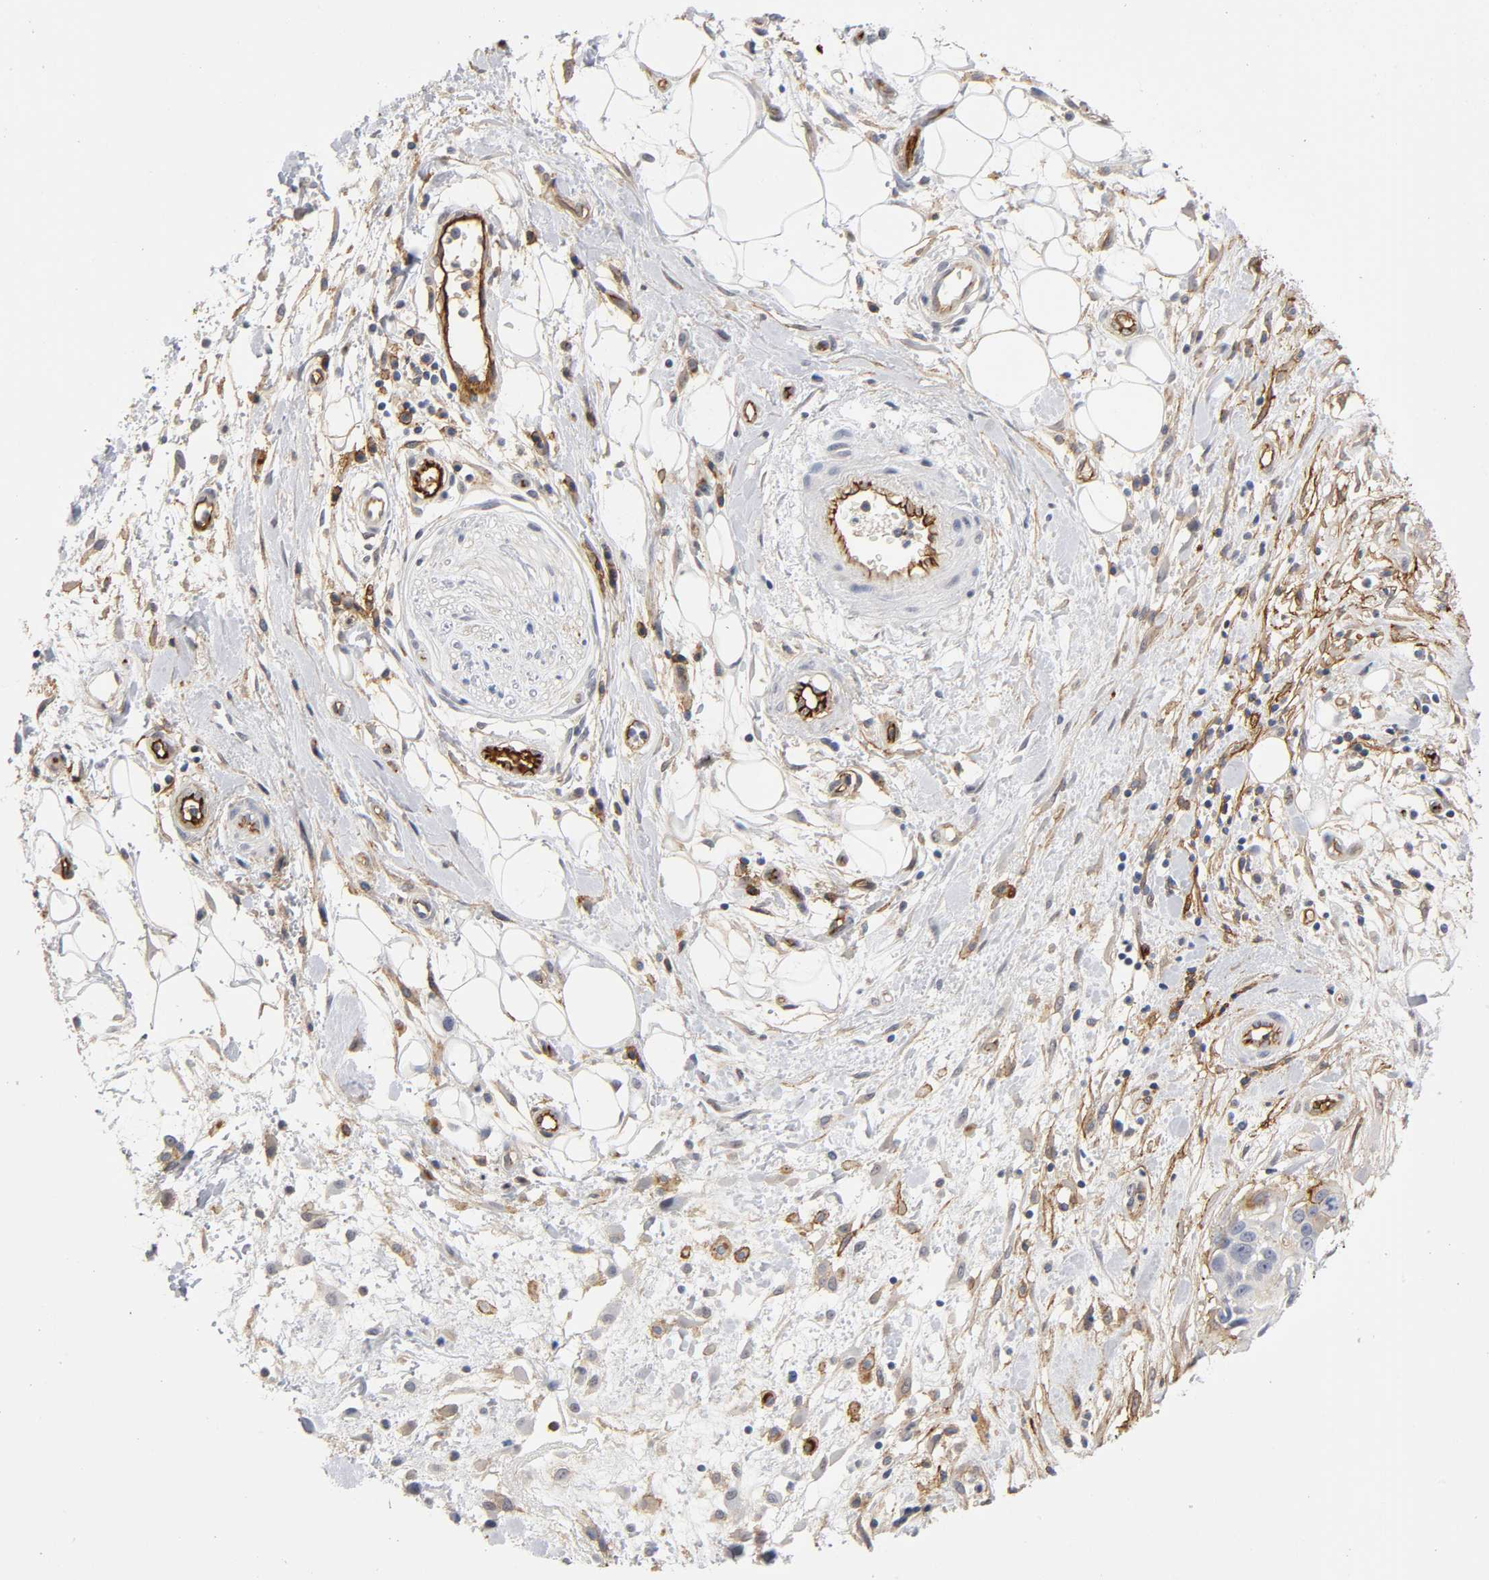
{"staining": {"intensity": "moderate", "quantity": "<25%", "location": "cytoplasmic/membranous"}, "tissue": "pancreatic cancer", "cell_type": "Tumor cells", "image_type": "cancer", "snomed": [{"axis": "morphology", "description": "Adenocarcinoma, NOS"}, {"axis": "topography", "description": "Pancreas"}], "caption": "High-power microscopy captured an immunohistochemistry (IHC) photomicrograph of pancreatic adenocarcinoma, revealing moderate cytoplasmic/membranous staining in about <25% of tumor cells. The protein is stained brown, and the nuclei are stained in blue (DAB IHC with brightfield microscopy, high magnification).", "gene": "ICAM1", "patient": {"sex": "female", "age": 60}}